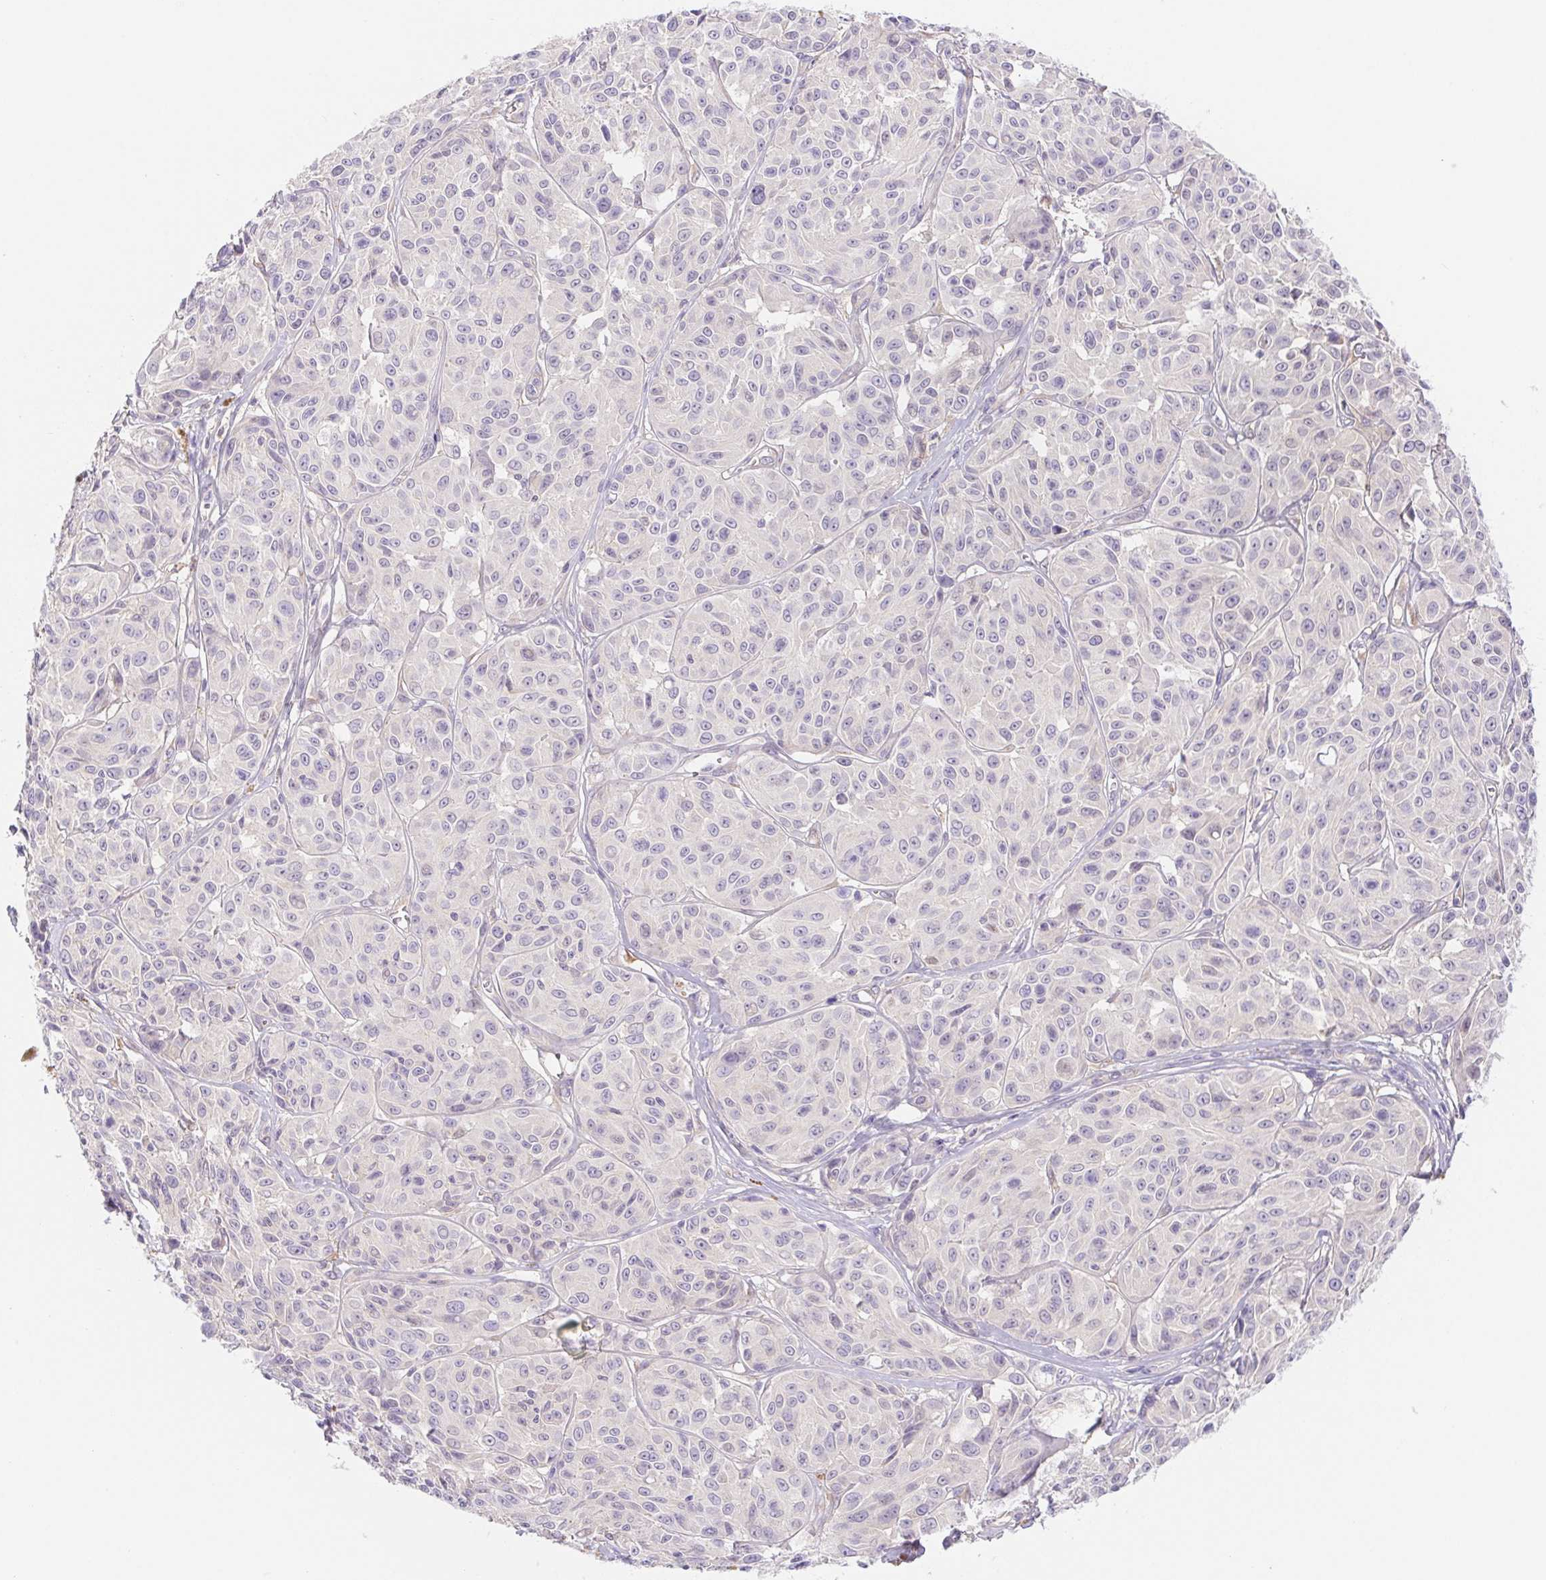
{"staining": {"intensity": "negative", "quantity": "none", "location": "none"}, "tissue": "melanoma", "cell_type": "Tumor cells", "image_type": "cancer", "snomed": [{"axis": "morphology", "description": "Malignant melanoma, NOS"}, {"axis": "topography", "description": "Skin"}], "caption": "Tumor cells show no significant protein staining in malignant melanoma.", "gene": "DYNC2LI1", "patient": {"sex": "male", "age": 91}}